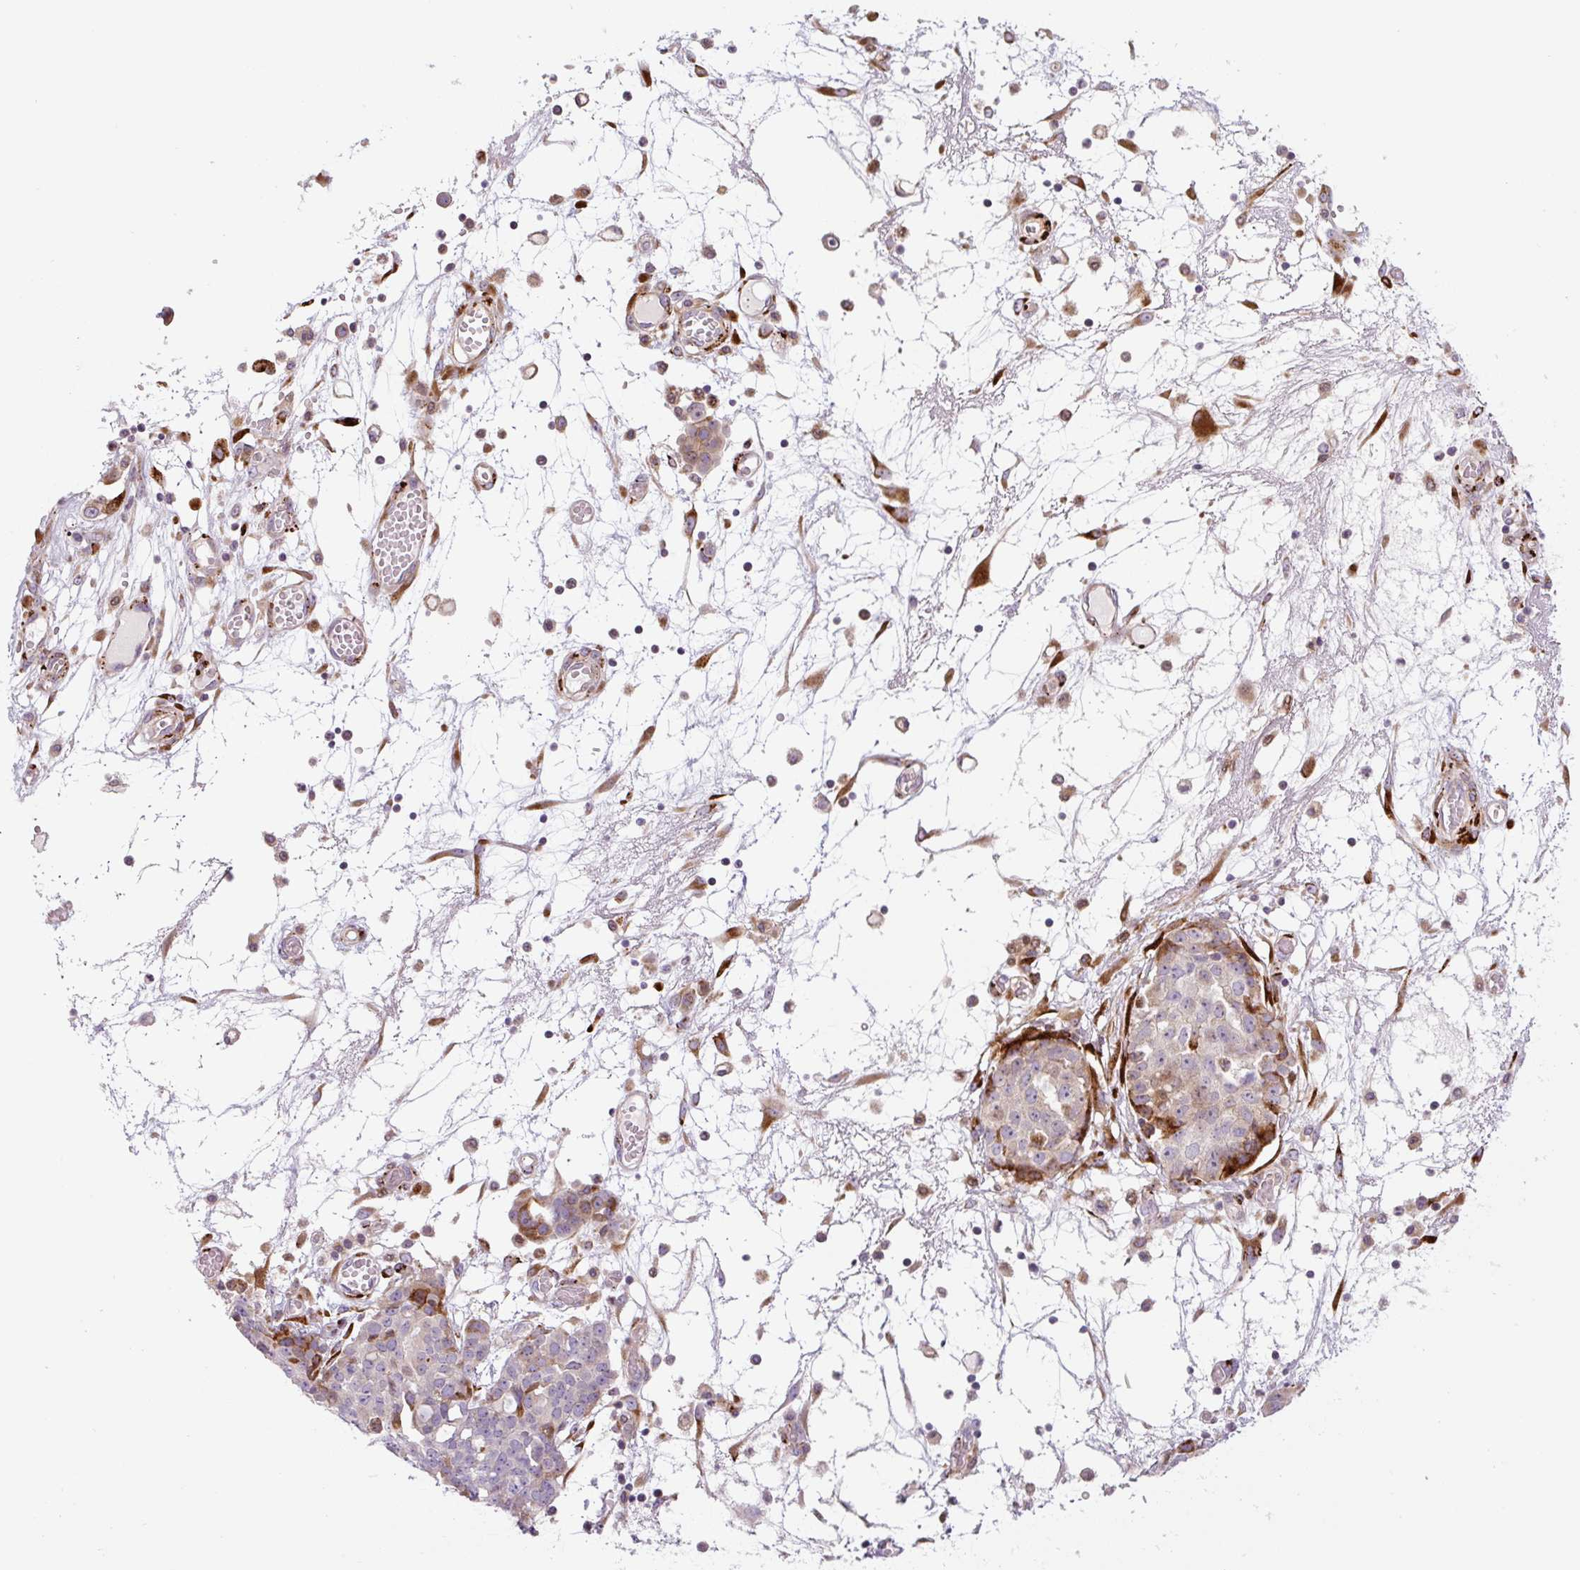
{"staining": {"intensity": "moderate", "quantity": "<25%", "location": "cytoplasmic/membranous"}, "tissue": "ovarian cancer", "cell_type": "Tumor cells", "image_type": "cancer", "snomed": [{"axis": "morphology", "description": "Cystadenocarcinoma, serous, NOS"}, {"axis": "topography", "description": "Soft tissue"}, {"axis": "topography", "description": "Ovary"}], "caption": "Brown immunohistochemical staining in human ovarian cancer (serous cystadenocarcinoma) demonstrates moderate cytoplasmic/membranous positivity in about <25% of tumor cells.", "gene": "DISP3", "patient": {"sex": "female", "age": 57}}